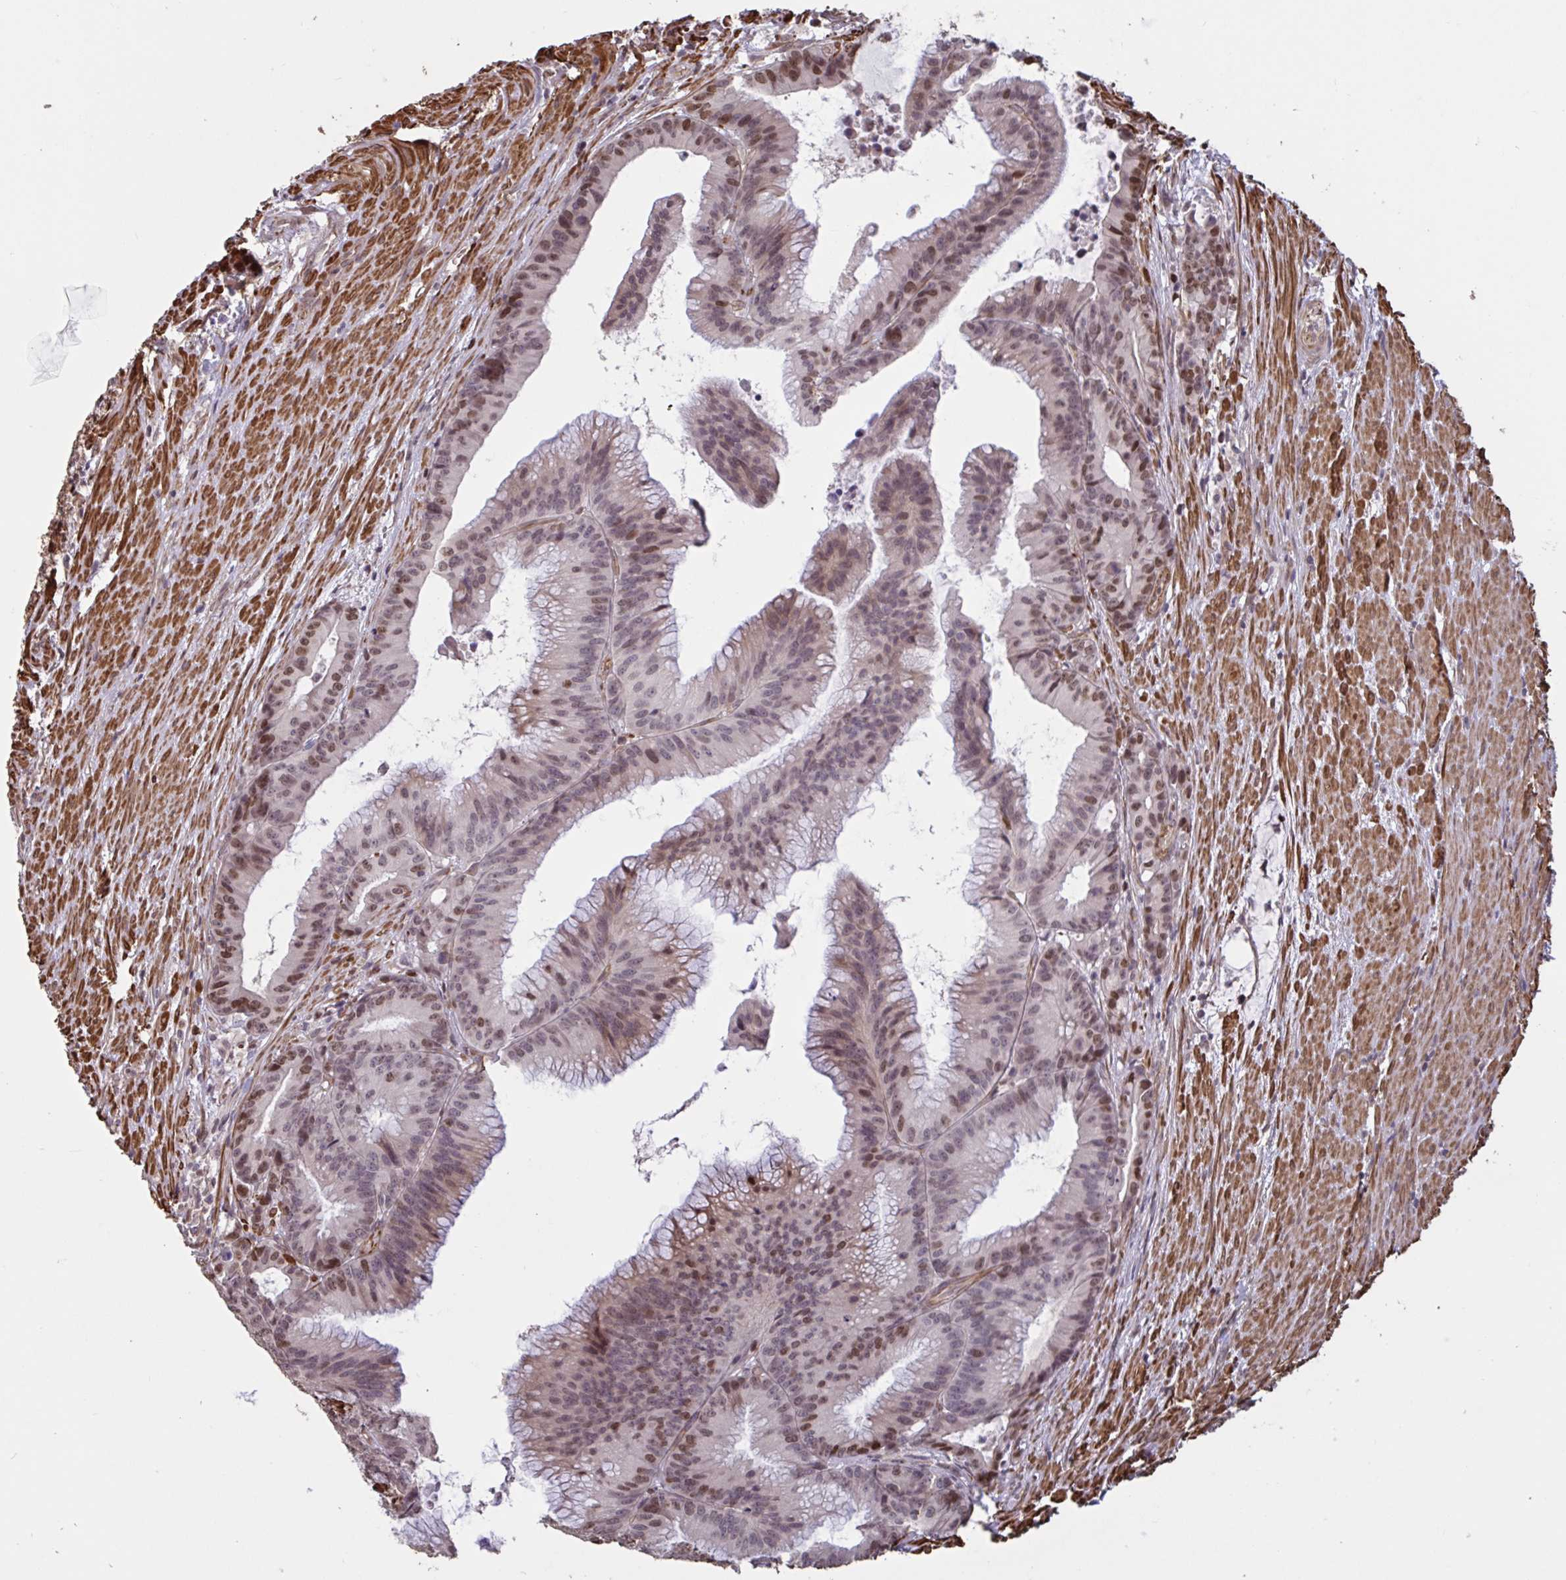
{"staining": {"intensity": "moderate", "quantity": ">75%", "location": "nuclear"}, "tissue": "colorectal cancer", "cell_type": "Tumor cells", "image_type": "cancer", "snomed": [{"axis": "morphology", "description": "Adenocarcinoma, NOS"}, {"axis": "topography", "description": "Colon"}], "caption": "Colorectal adenocarcinoma stained with DAB immunohistochemistry shows medium levels of moderate nuclear positivity in approximately >75% of tumor cells.", "gene": "IPO5", "patient": {"sex": "female", "age": 78}}